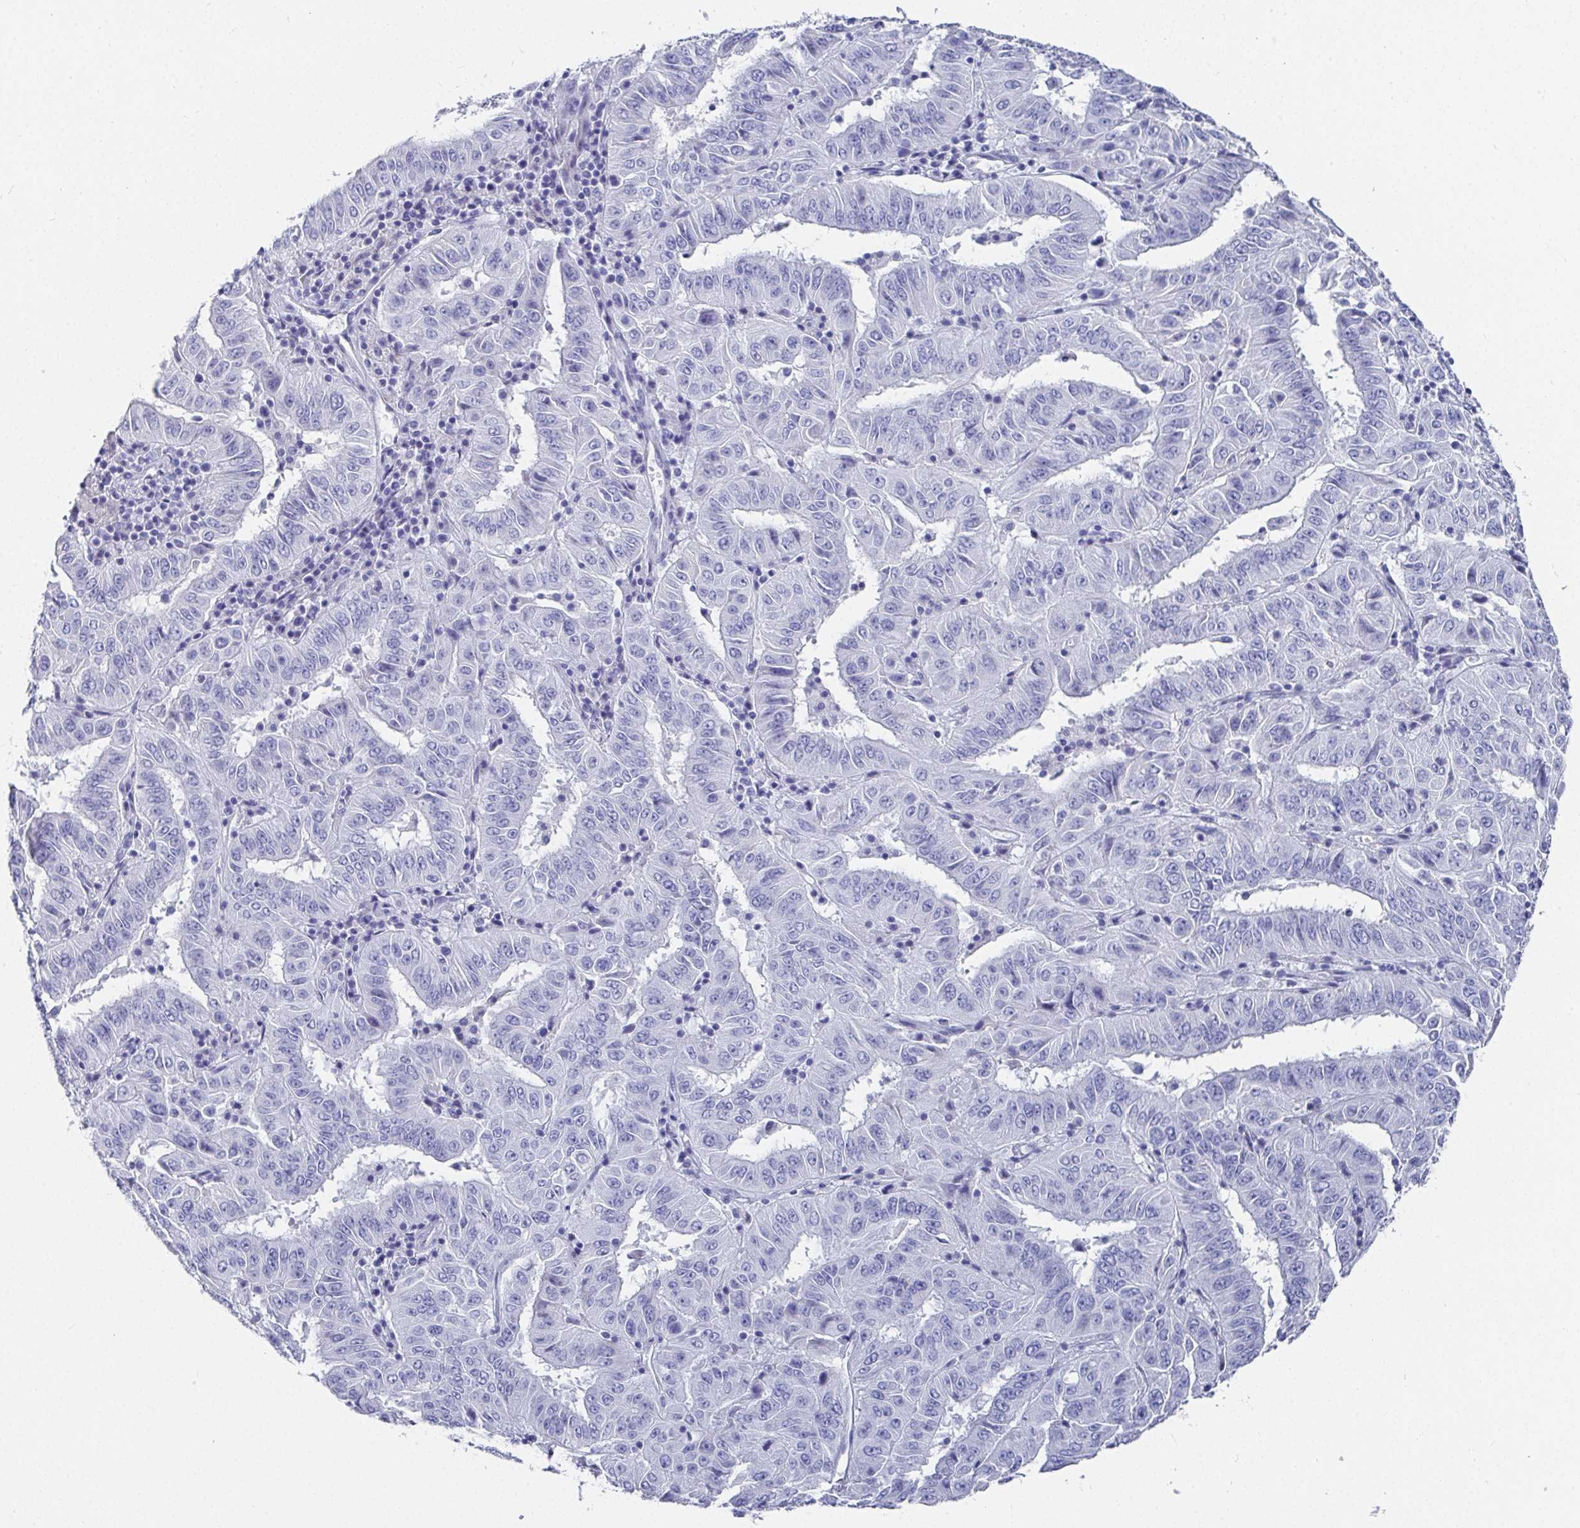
{"staining": {"intensity": "negative", "quantity": "none", "location": "none"}, "tissue": "pancreatic cancer", "cell_type": "Tumor cells", "image_type": "cancer", "snomed": [{"axis": "morphology", "description": "Adenocarcinoma, NOS"}, {"axis": "topography", "description": "Pancreas"}], "caption": "Protein analysis of pancreatic cancer (adenocarcinoma) displays no significant expression in tumor cells.", "gene": "GRIA1", "patient": {"sex": "male", "age": 63}}